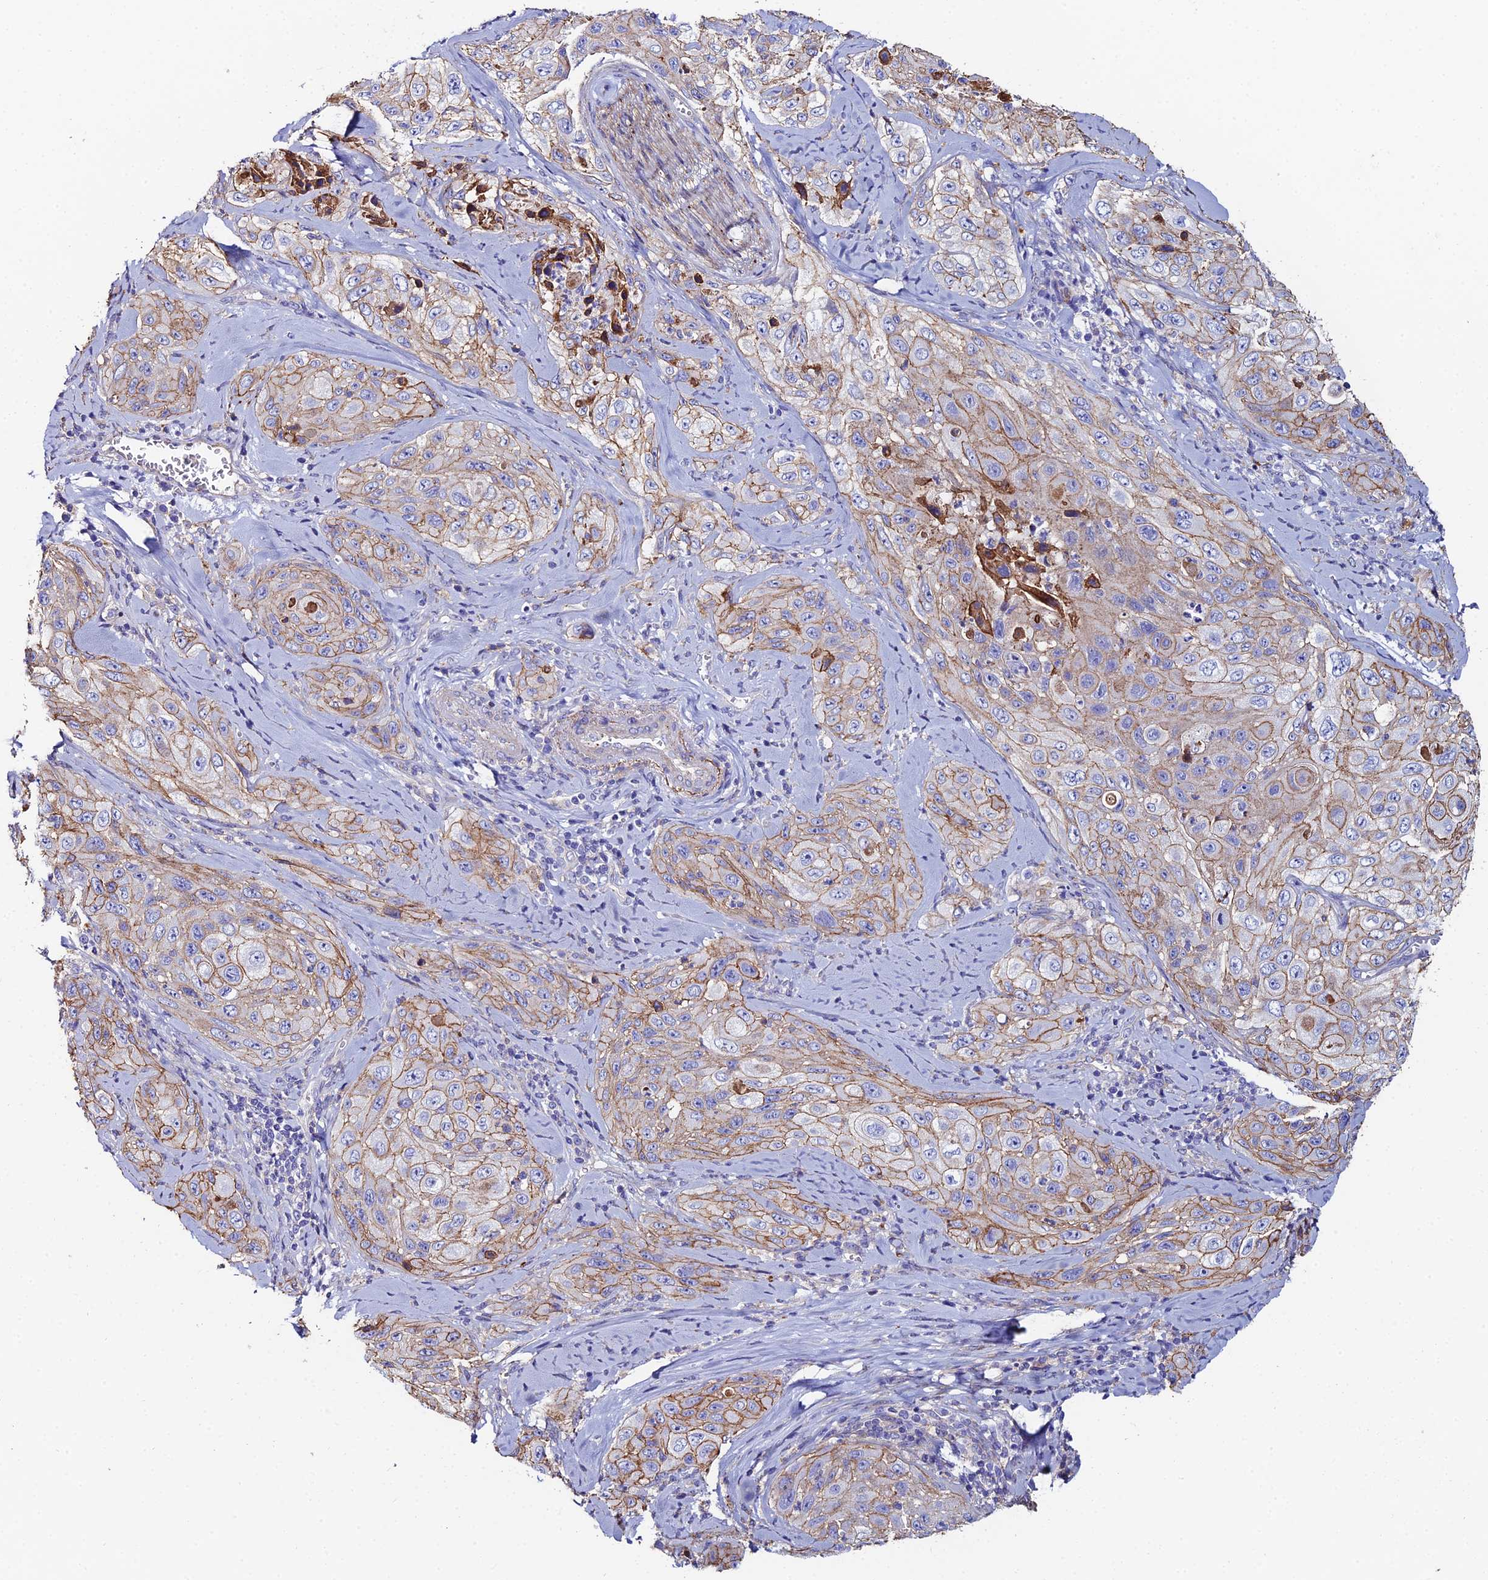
{"staining": {"intensity": "weak", "quantity": "25%-75%", "location": "cytoplasmic/membranous"}, "tissue": "cervical cancer", "cell_type": "Tumor cells", "image_type": "cancer", "snomed": [{"axis": "morphology", "description": "Squamous cell carcinoma, NOS"}, {"axis": "topography", "description": "Cervix"}], "caption": "Immunohistochemical staining of human cervical cancer (squamous cell carcinoma) reveals low levels of weak cytoplasmic/membranous positivity in approximately 25%-75% of tumor cells.", "gene": "C6", "patient": {"sex": "female", "age": 42}}